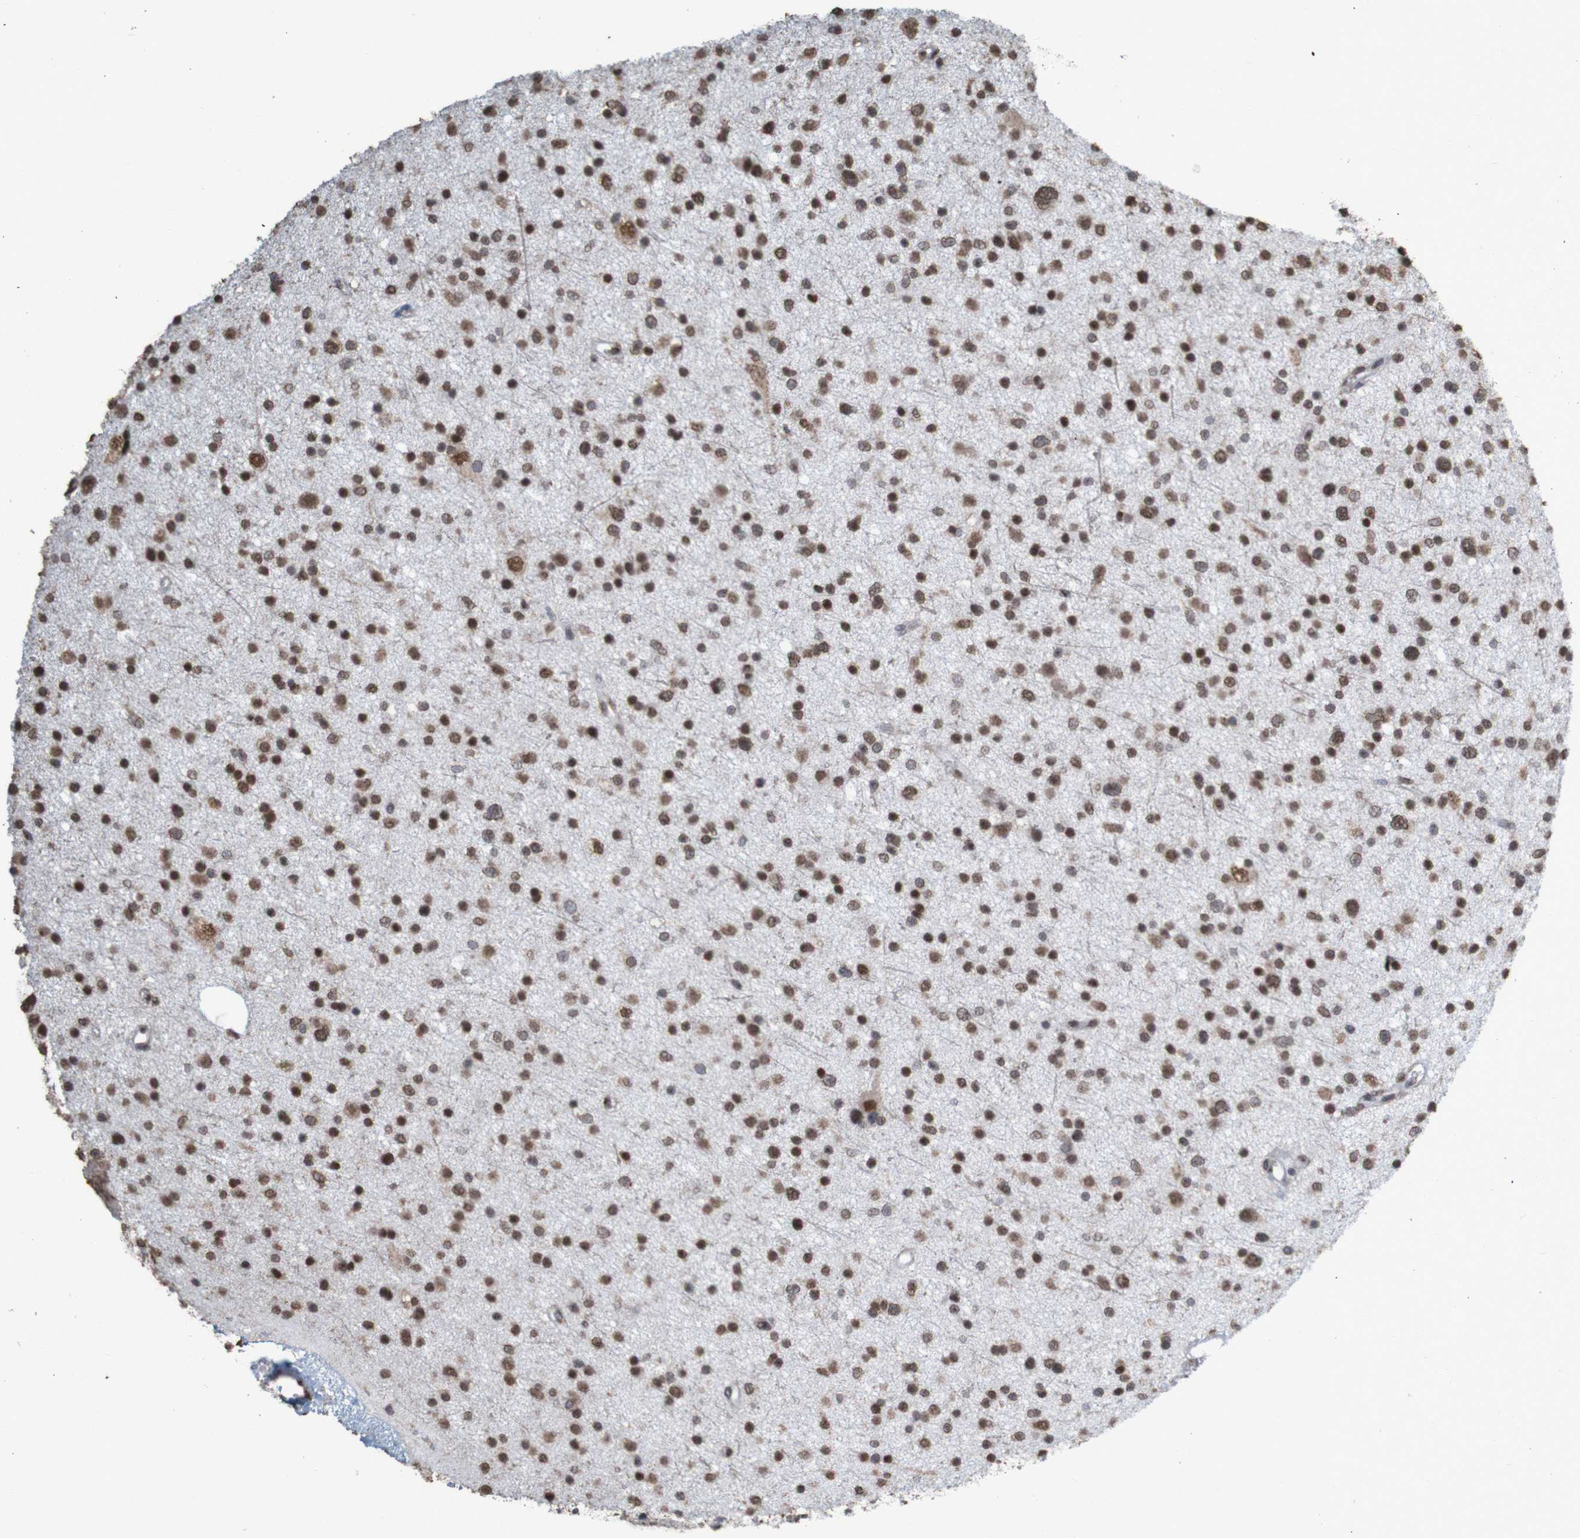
{"staining": {"intensity": "moderate", "quantity": ">75%", "location": "nuclear"}, "tissue": "glioma", "cell_type": "Tumor cells", "image_type": "cancer", "snomed": [{"axis": "morphology", "description": "Glioma, malignant, Low grade"}, {"axis": "topography", "description": "Brain"}], "caption": "Low-grade glioma (malignant) stained for a protein (brown) reveals moderate nuclear positive expression in approximately >75% of tumor cells.", "gene": "GFI1", "patient": {"sex": "female", "age": 37}}